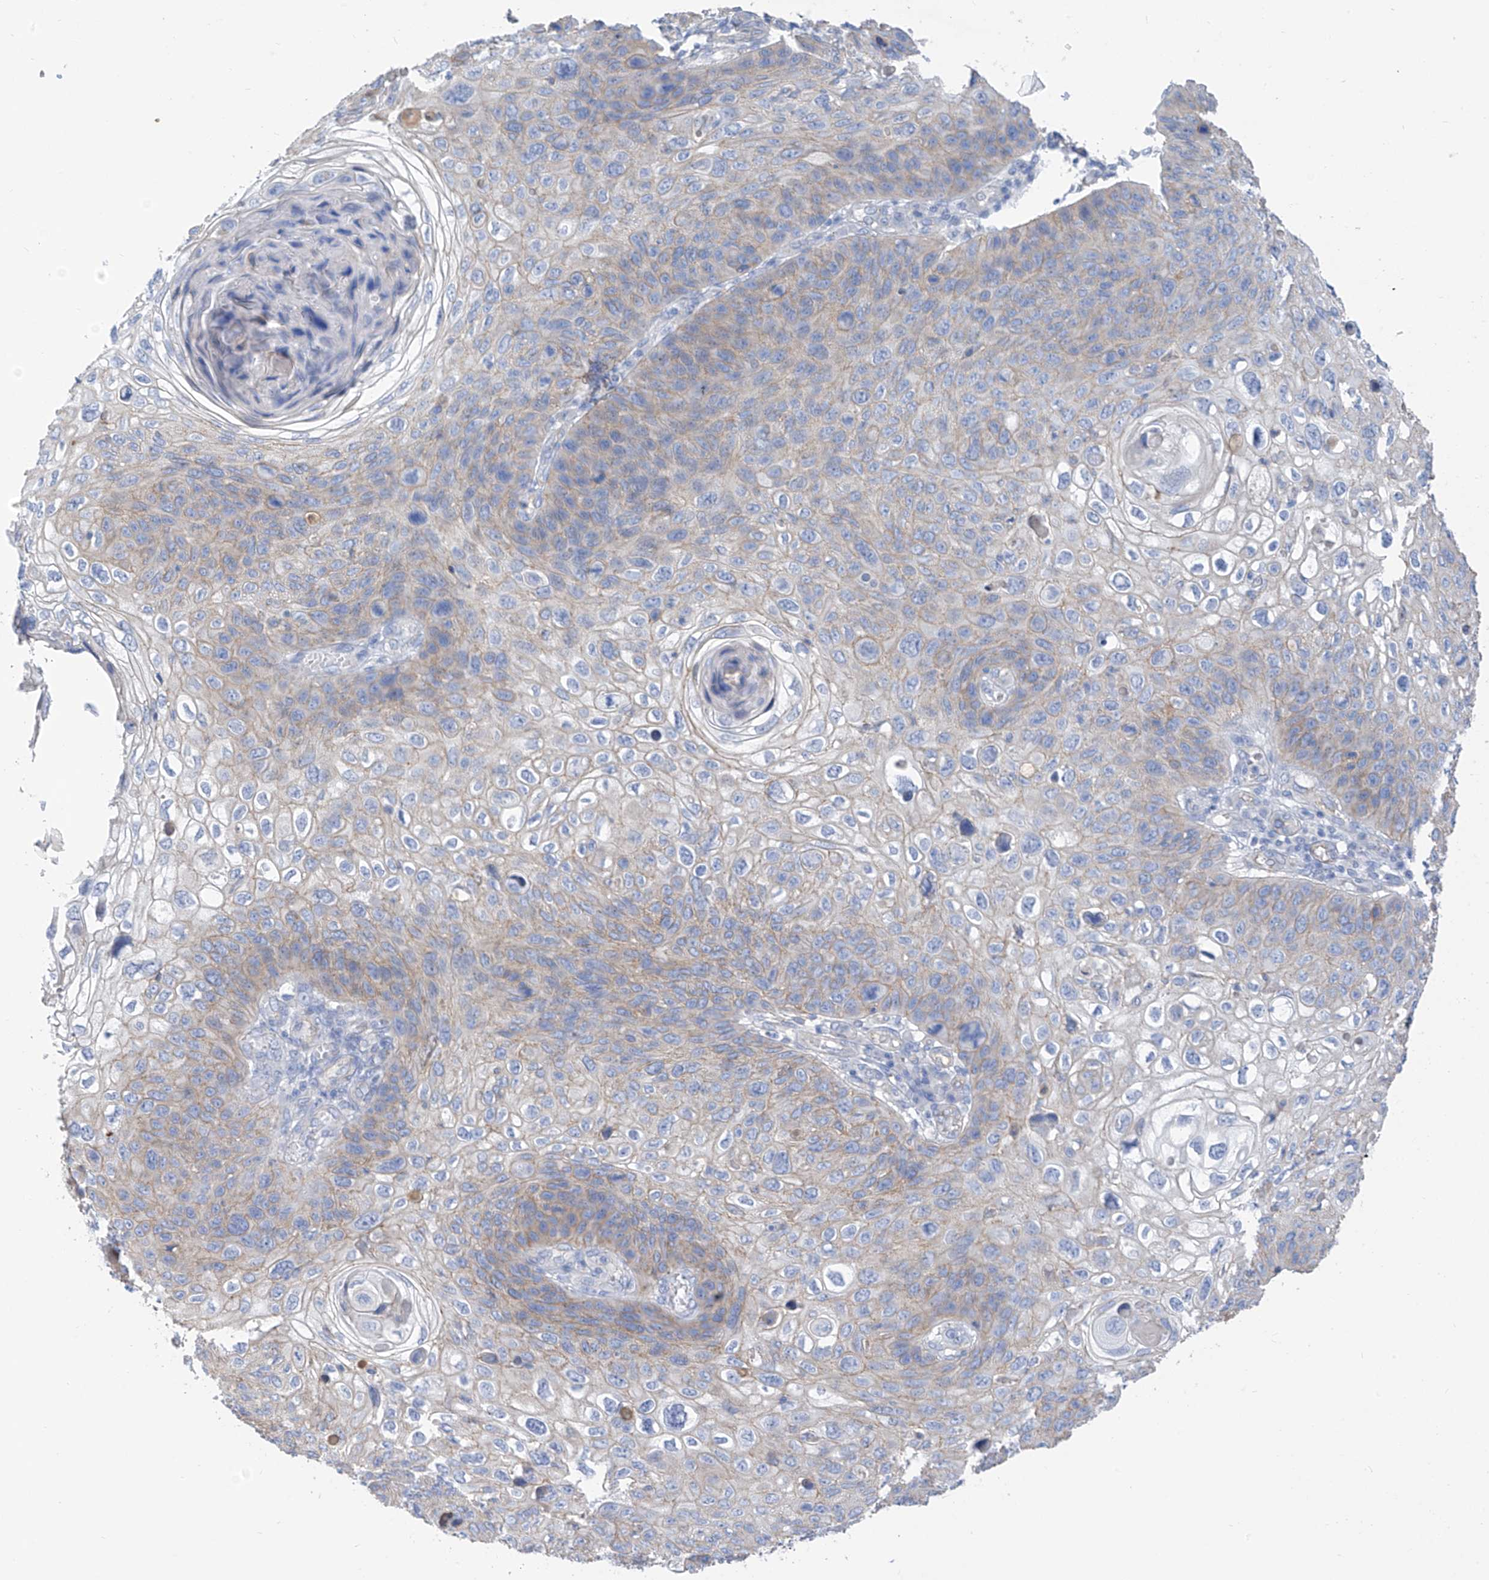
{"staining": {"intensity": "weak", "quantity": "<25%", "location": "cytoplasmic/membranous"}, "tissue": "skin cancer", "cell_type": "Tumor cells", "image_type": "cancer", "snomed": [{"axis": "morphology", "description": "Squamous cell carcinoma, NOS"}, {"axis": "topography", "description": "Skin"}], "caption": "High magnification brightfield microscopy of squamous cell carcinoma (skin) stained with DAB (brown) and counterstained with hematoxylin (blue): tumor cells show no significant expression.", "gene": "ITGA9", "patient": {"sex": "female", "age": 90}}